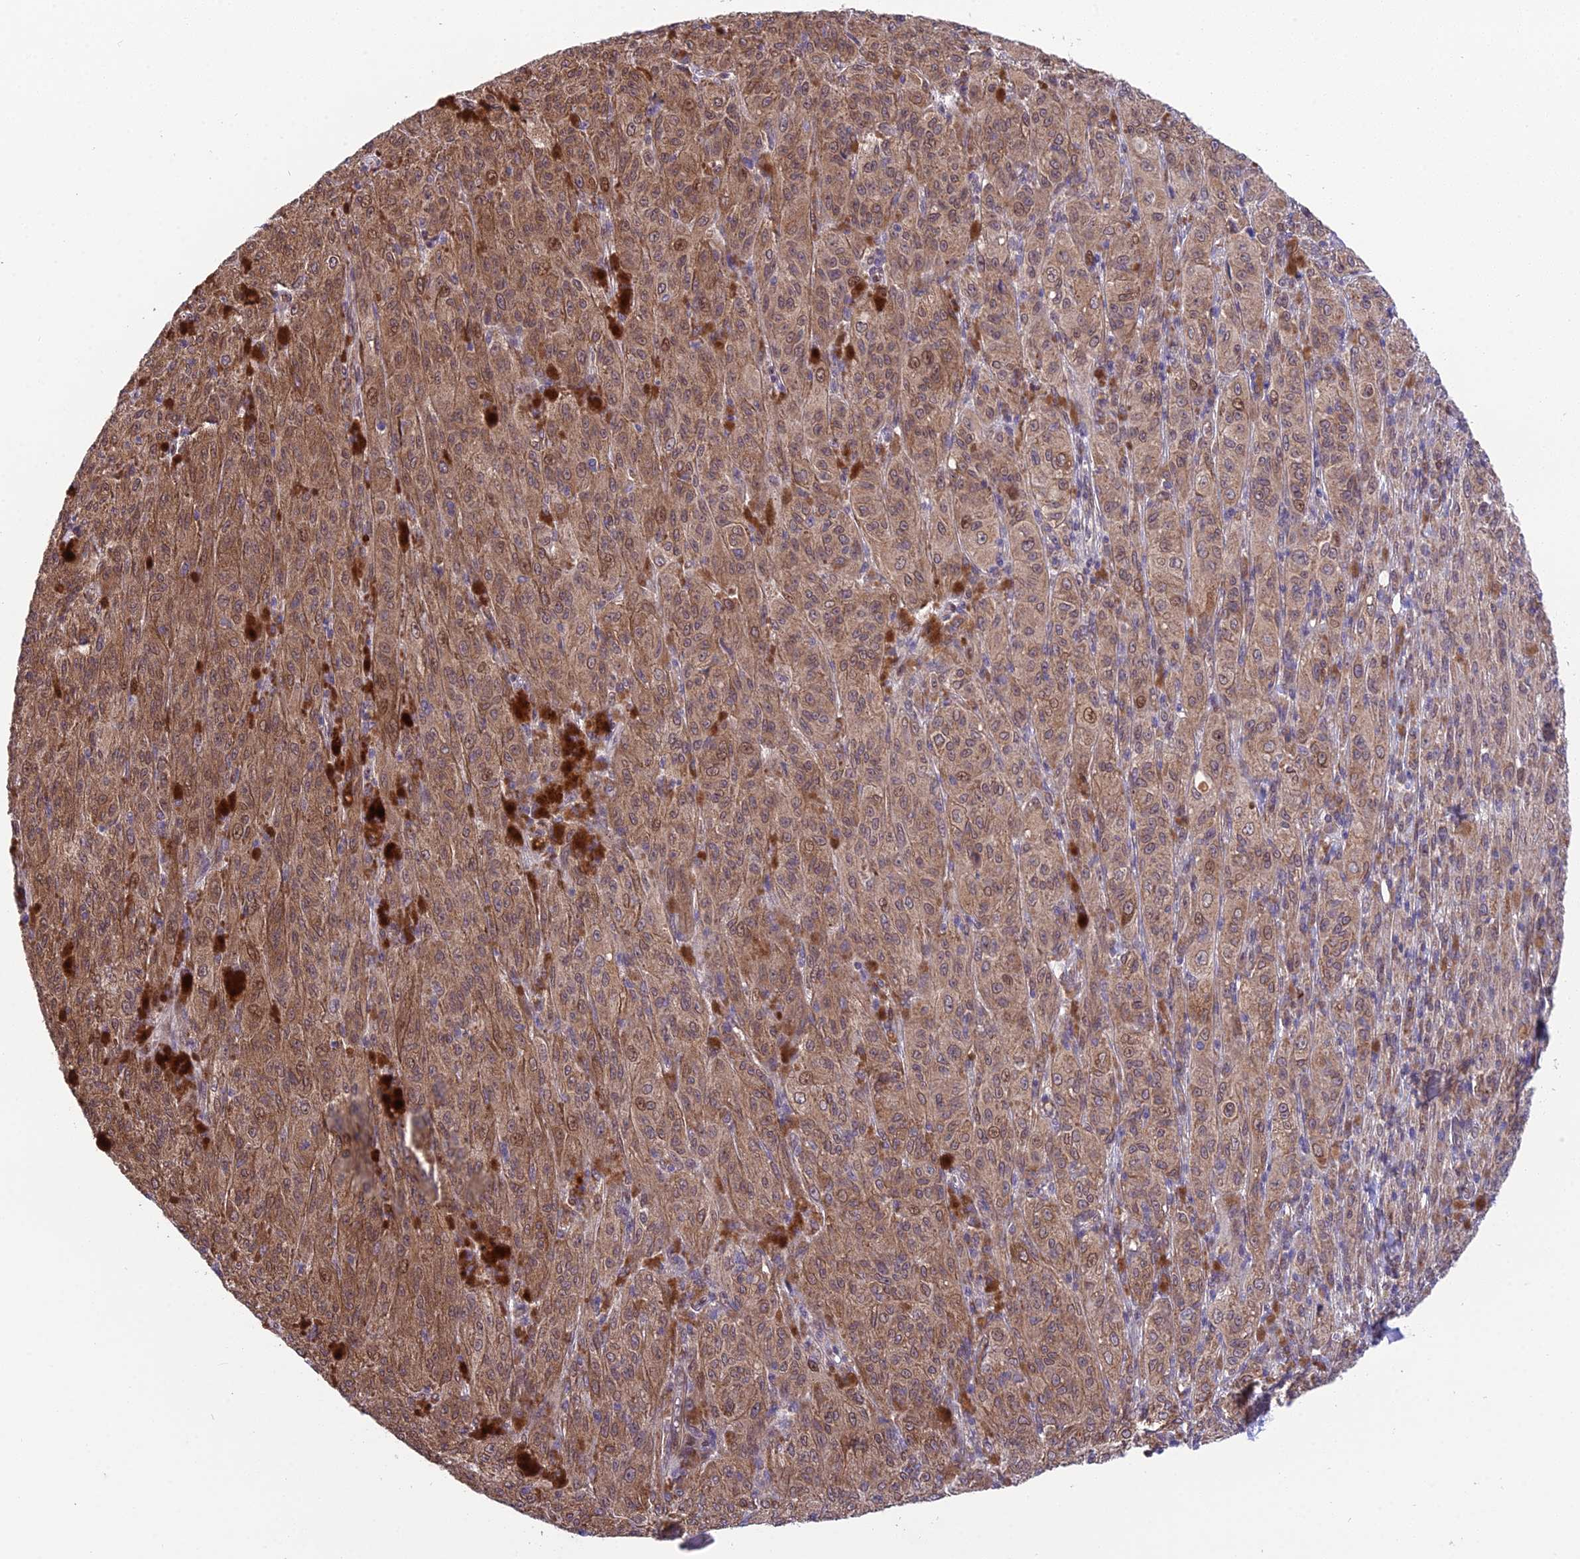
{"staining": {"intensity": "moderate", "quantity": ">75%", "location": "cytoplasmic/membranous,nuclear"}, "tissue": "melanoma", "cell_type": "Tumor cells", "image_type": "cancer", "snomed": [{"axis": "morphology", "description": "Malignant melanoma, NOS"}, {"axis": "topography", "description": "Skin"}], "caption": "Protein staining of malignant melanoma tissue shows moderate cytoplasmic/membranous and nuclear staining in approximately >75% of tumor cells. The staining was performed using DAB (3,3'-diaminobenzidine) to visualize the protein expression in brown, while the nuclei were stained in blue with hematoxylin (Magnification: 20x).", "gene": "CYP2R1", "patient": {"sex": "female", "age": 52}}